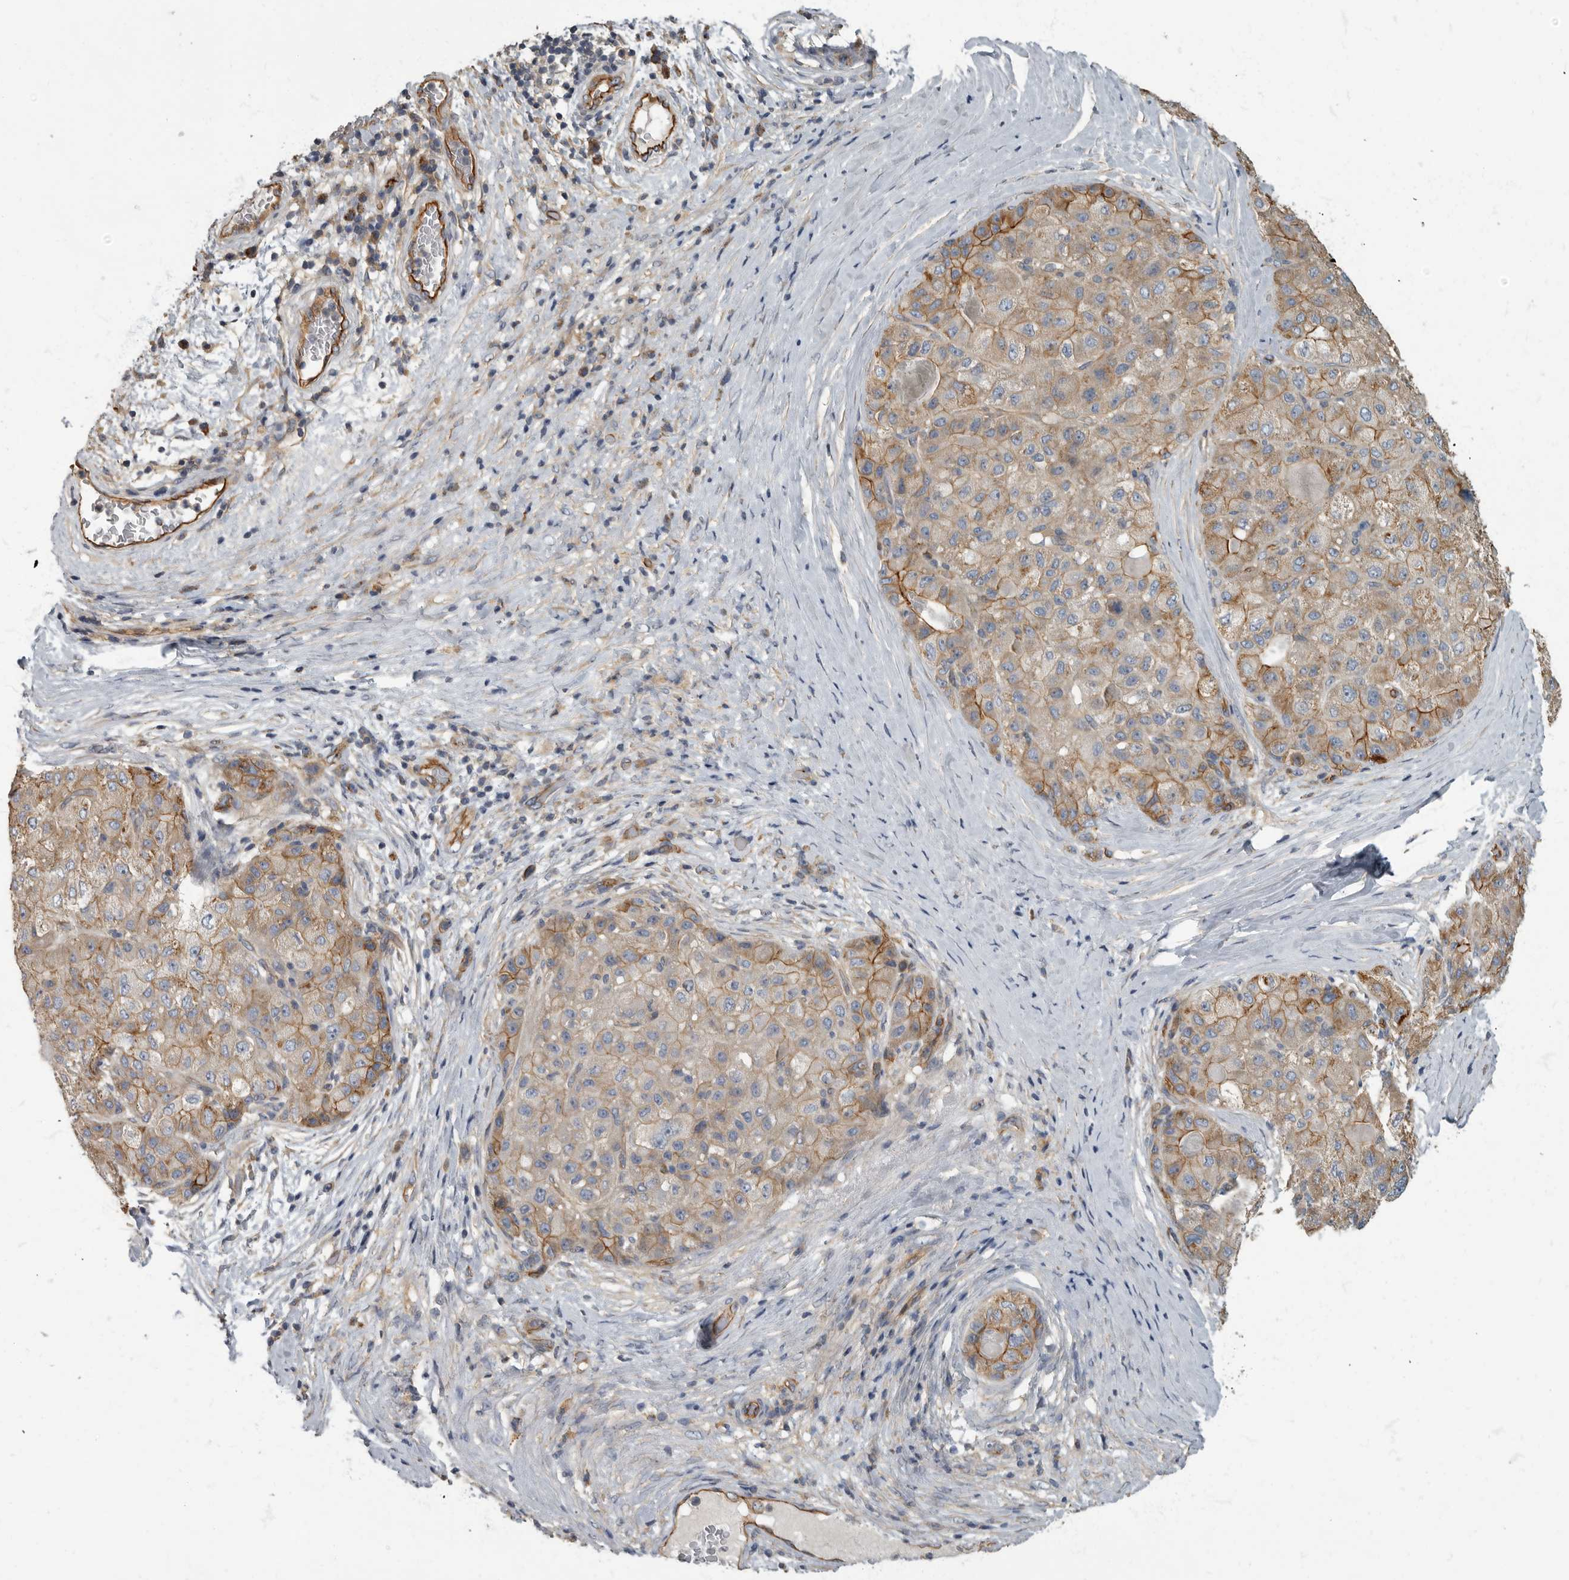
{"staining": {"intensity": "moderate", "quantity": "25%-75%", "location": "cytoplasmic/membranous"}, "tissue": "liver cancer", "cell_type": "Tumor cells", "image_type": "cancer", "snomed": [{"axis": "morphology", "description": "Carcinoma, Hepatocellular, NOS"}, {"axis": "topography", "description": "Liver"}], "caption": "Immunohistochemical staining of liver hepatocellular carcinoma reveals medium levels of moderate cytoplasmic/membranous staining in approximately 25%-75% of tumor cells.", "gene": "PDK1", "patient": {"sex": "male", "age": 80}}